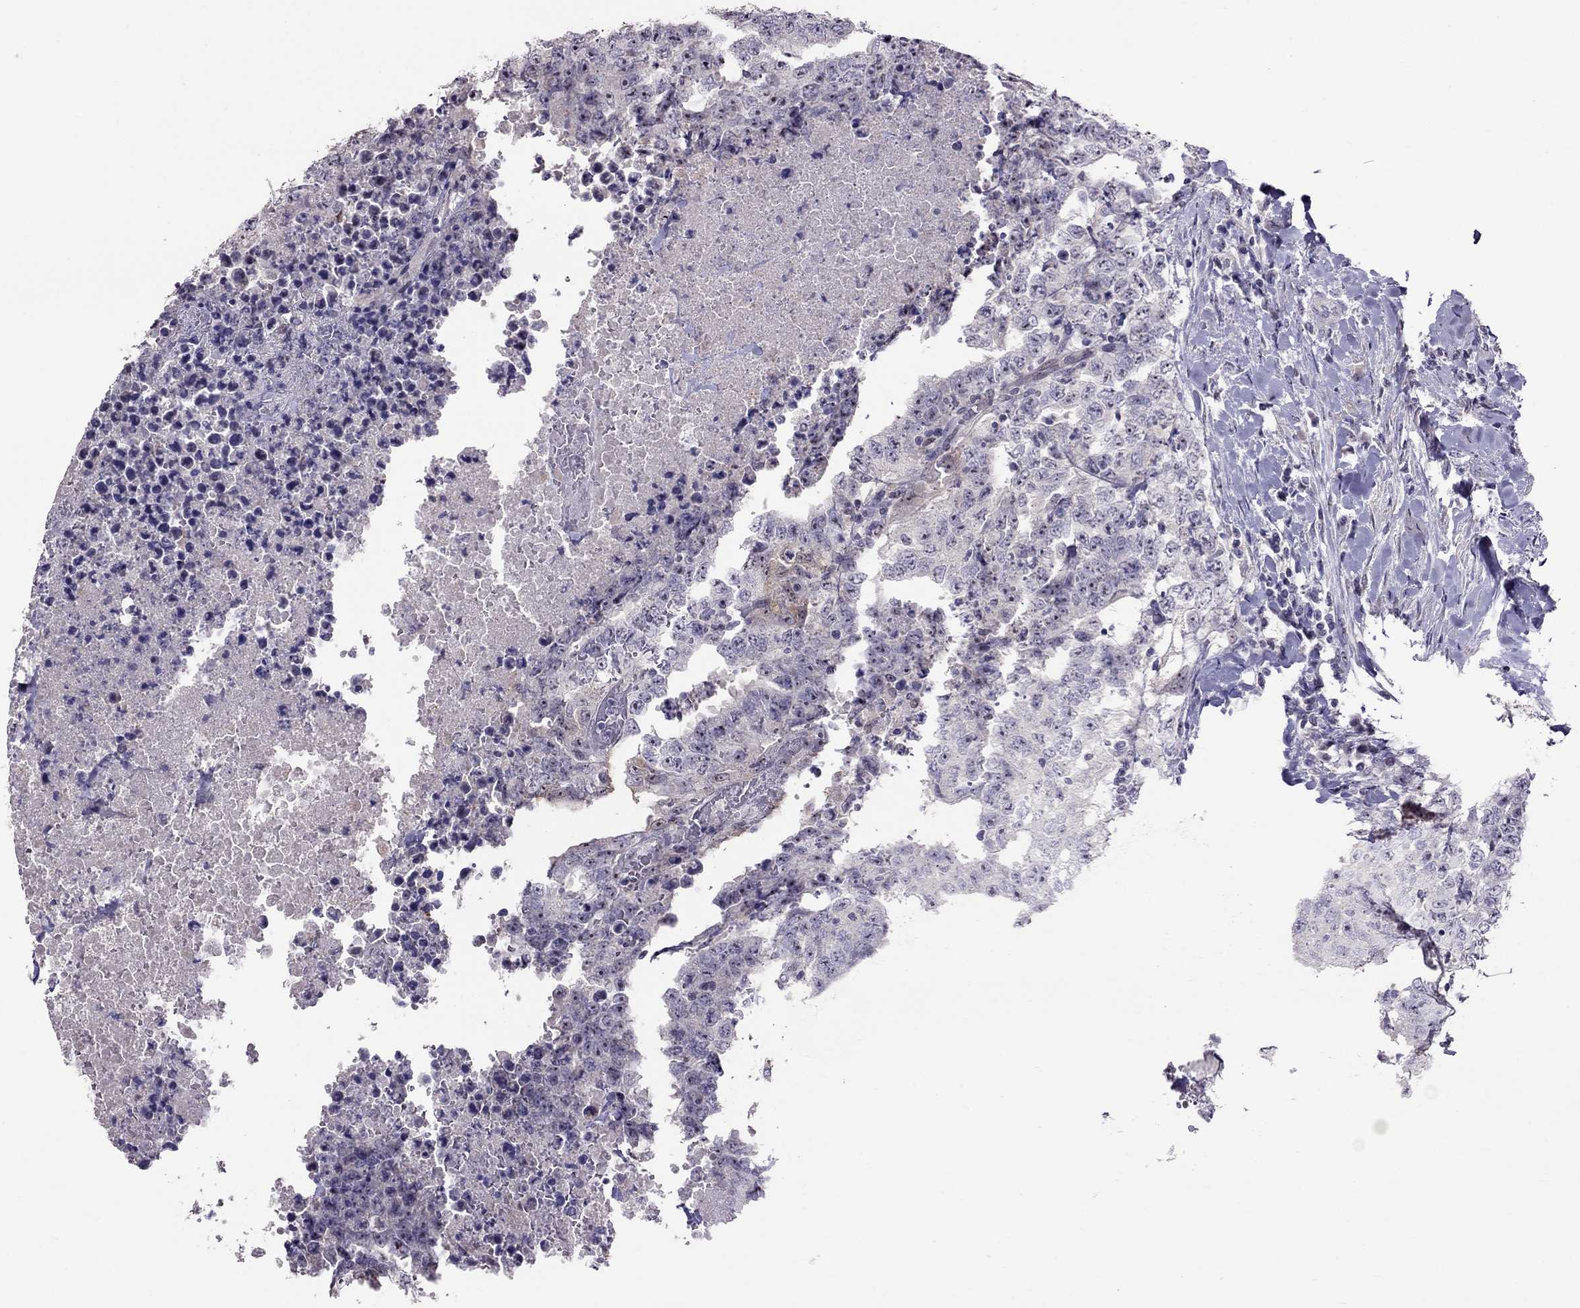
{"staining": {"intensity": "negative", "quantity": "none", "location": "none"}, "tissue": "testis cancer", "cell_type": "Tumor cells", "image_type": "cancer", "snomed": [{"axis": "morphology", "description": "Carcinoma, Embryonal, NOS"}, {"axis": "topography", "description": "Testis"}], "caption": "The micrograph demonstrates no staining of tumor cells in testis cancer (embryonal carcinoma). Brightfield microscopy of immunohistochemistry (IHC) stained with DAB (brown) and hematoxylin (blue), captured at high magnification.", "gene": "LRRC46", "patient": {"sex": "male", "age": 24}}